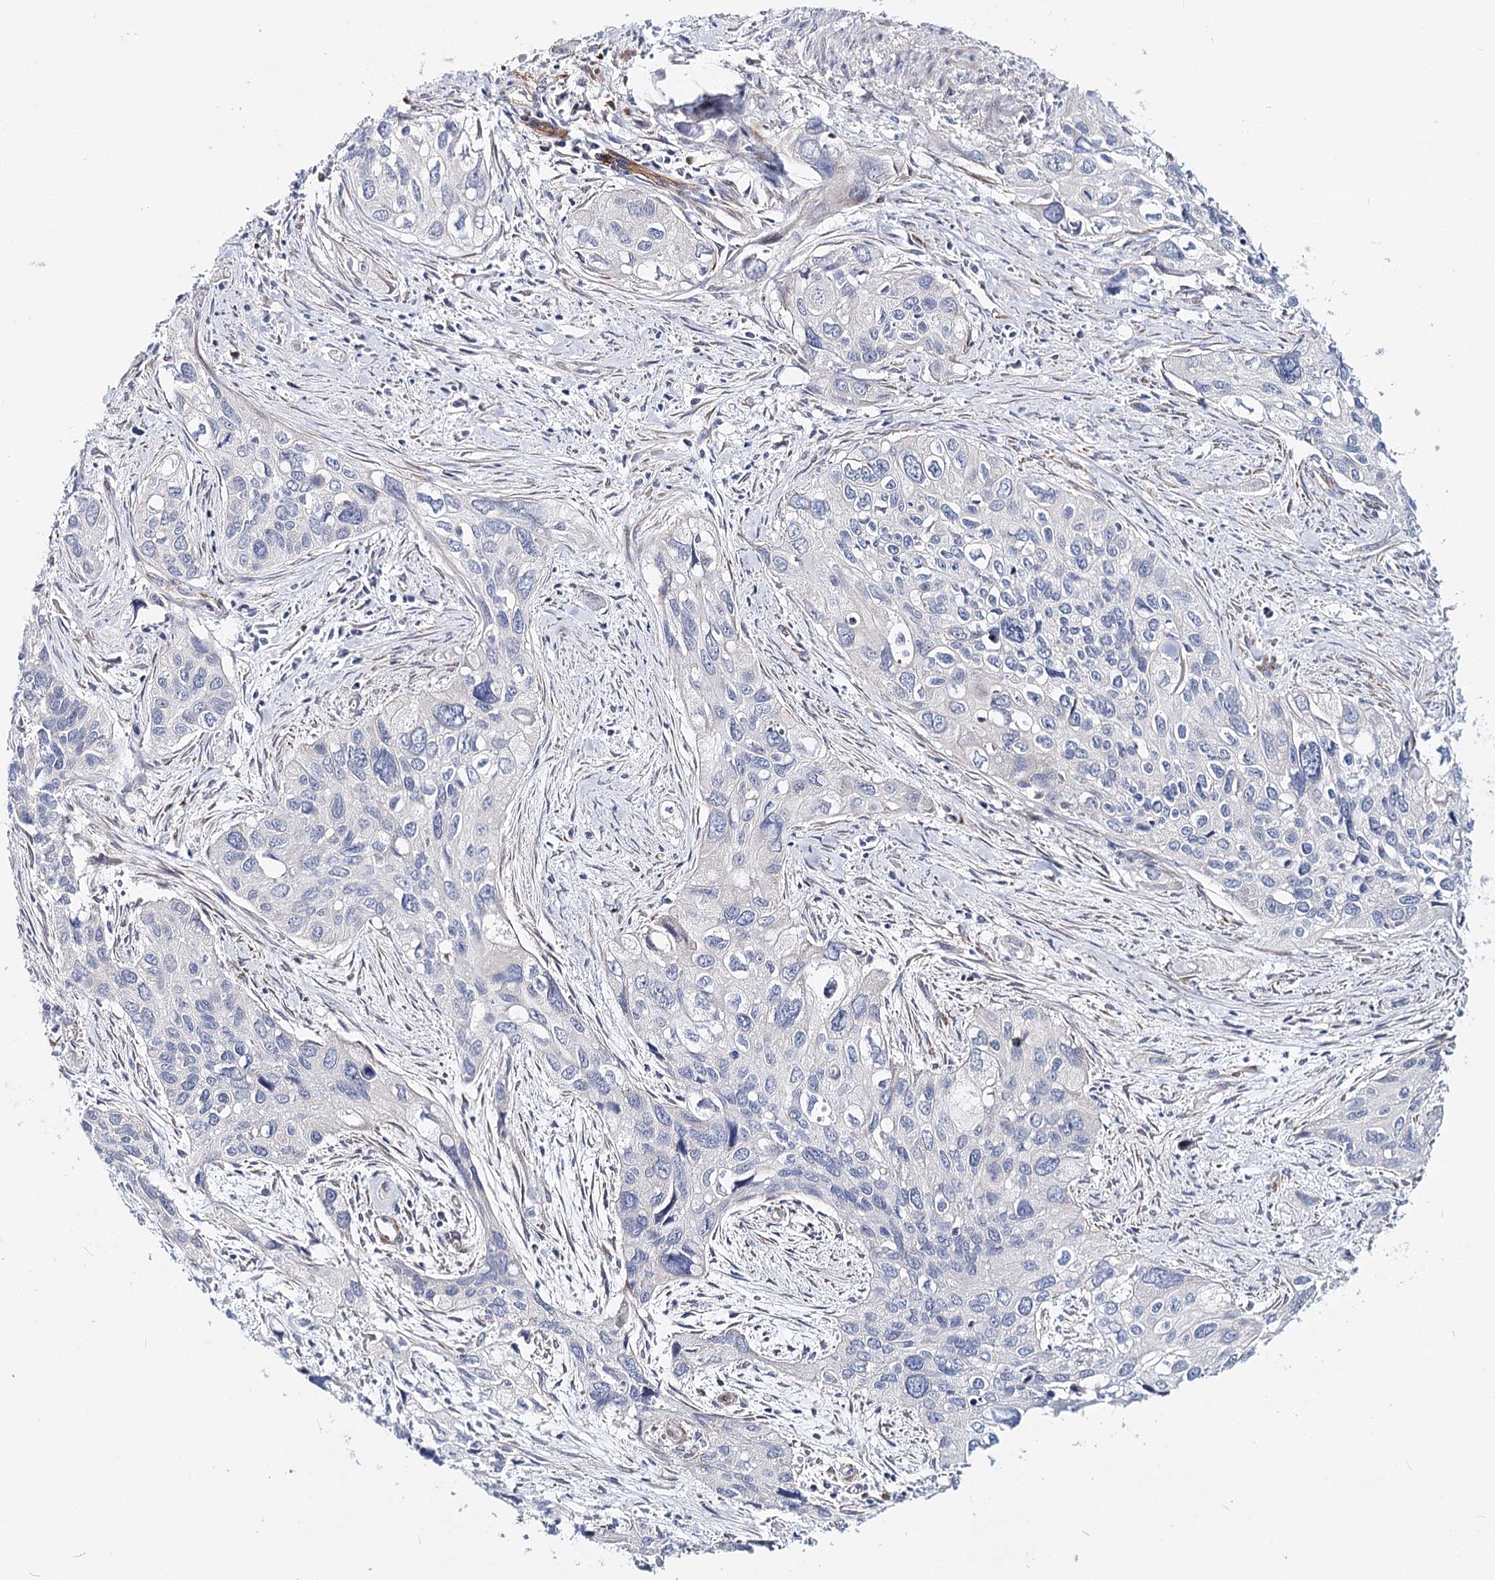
{"staining": {"intensity": "negative", "quantity": "none", "location": "none"}, "tissue": "cervical cancer", "cell_type": "Tumor cells", "image_type": "cancer", "snomed": [{"axis": "morphology", "description": "Squamous cell carcinoma, NOS"}, {"axis": "topography", "description": "Cervix"}], "caption": "The histopathology image displays no staining of tumor cells in cervical cancer. Nuclei are stained in blue.", "gene": "TEX12", "patient": {"sex": "female", "age": 55}}